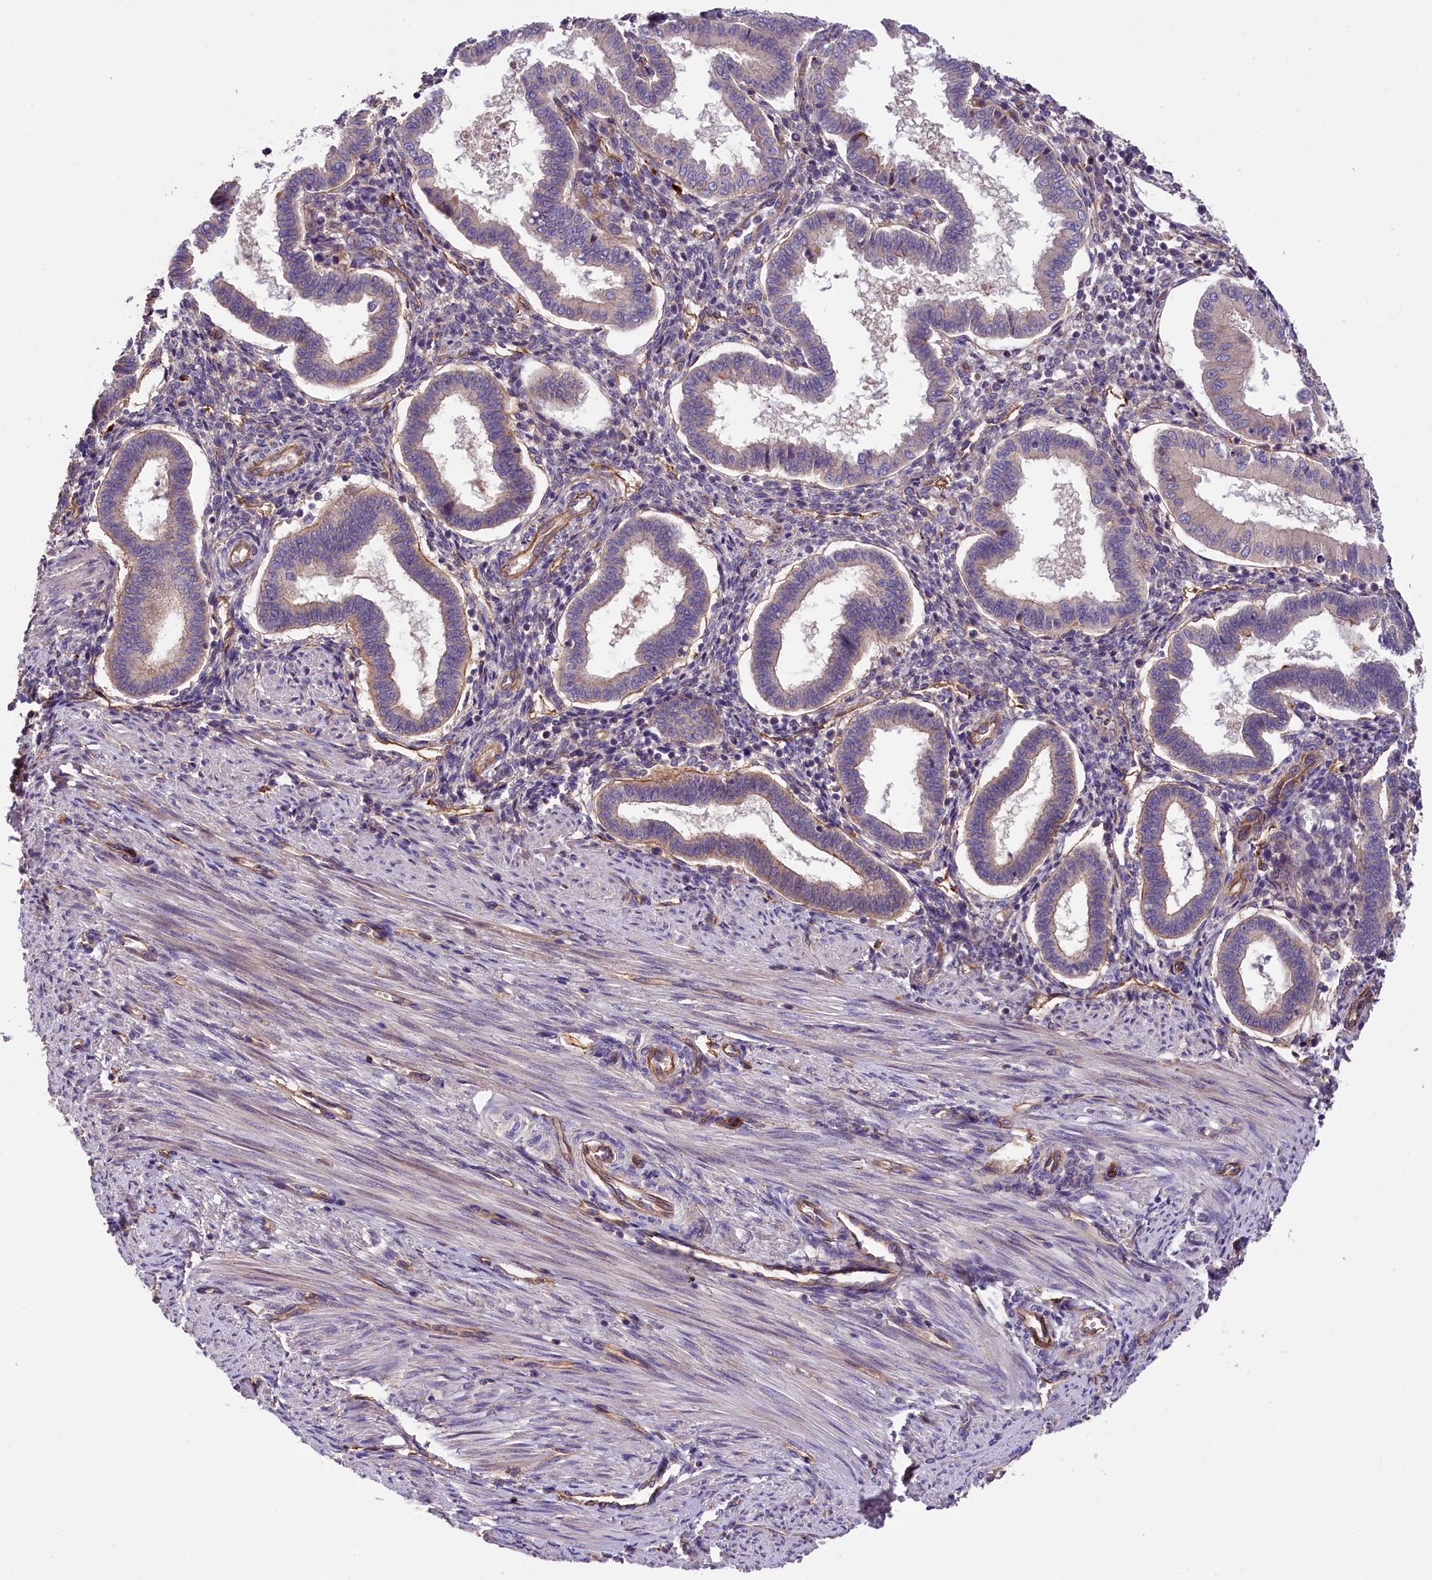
{"staining": {"intensity": "weak", "quantity": "25%-75%", "location": "cytoplasmic/membranous"}, "tissue": "endometrium", "cell_type": "Cells in endometrial stroma", "image_type": "normal", "snomed": [{"axis": "morphology", "description": "Normal tissue, NOS"}, {"axis": "topography", "description": "Endometrium"}], "caption": "Endometrium stained for a protein exhibits weak cytoplasmic/membranous positivity in cells in endometrial stroma. Using DAB (3,3'-diaminobenzidine) (brown) and hematoxylin (blue) stains, captured at high magnification using brightfield microscopy.", "gene": "ERMARD", "patient": {"sex": "female", "age": 24}}